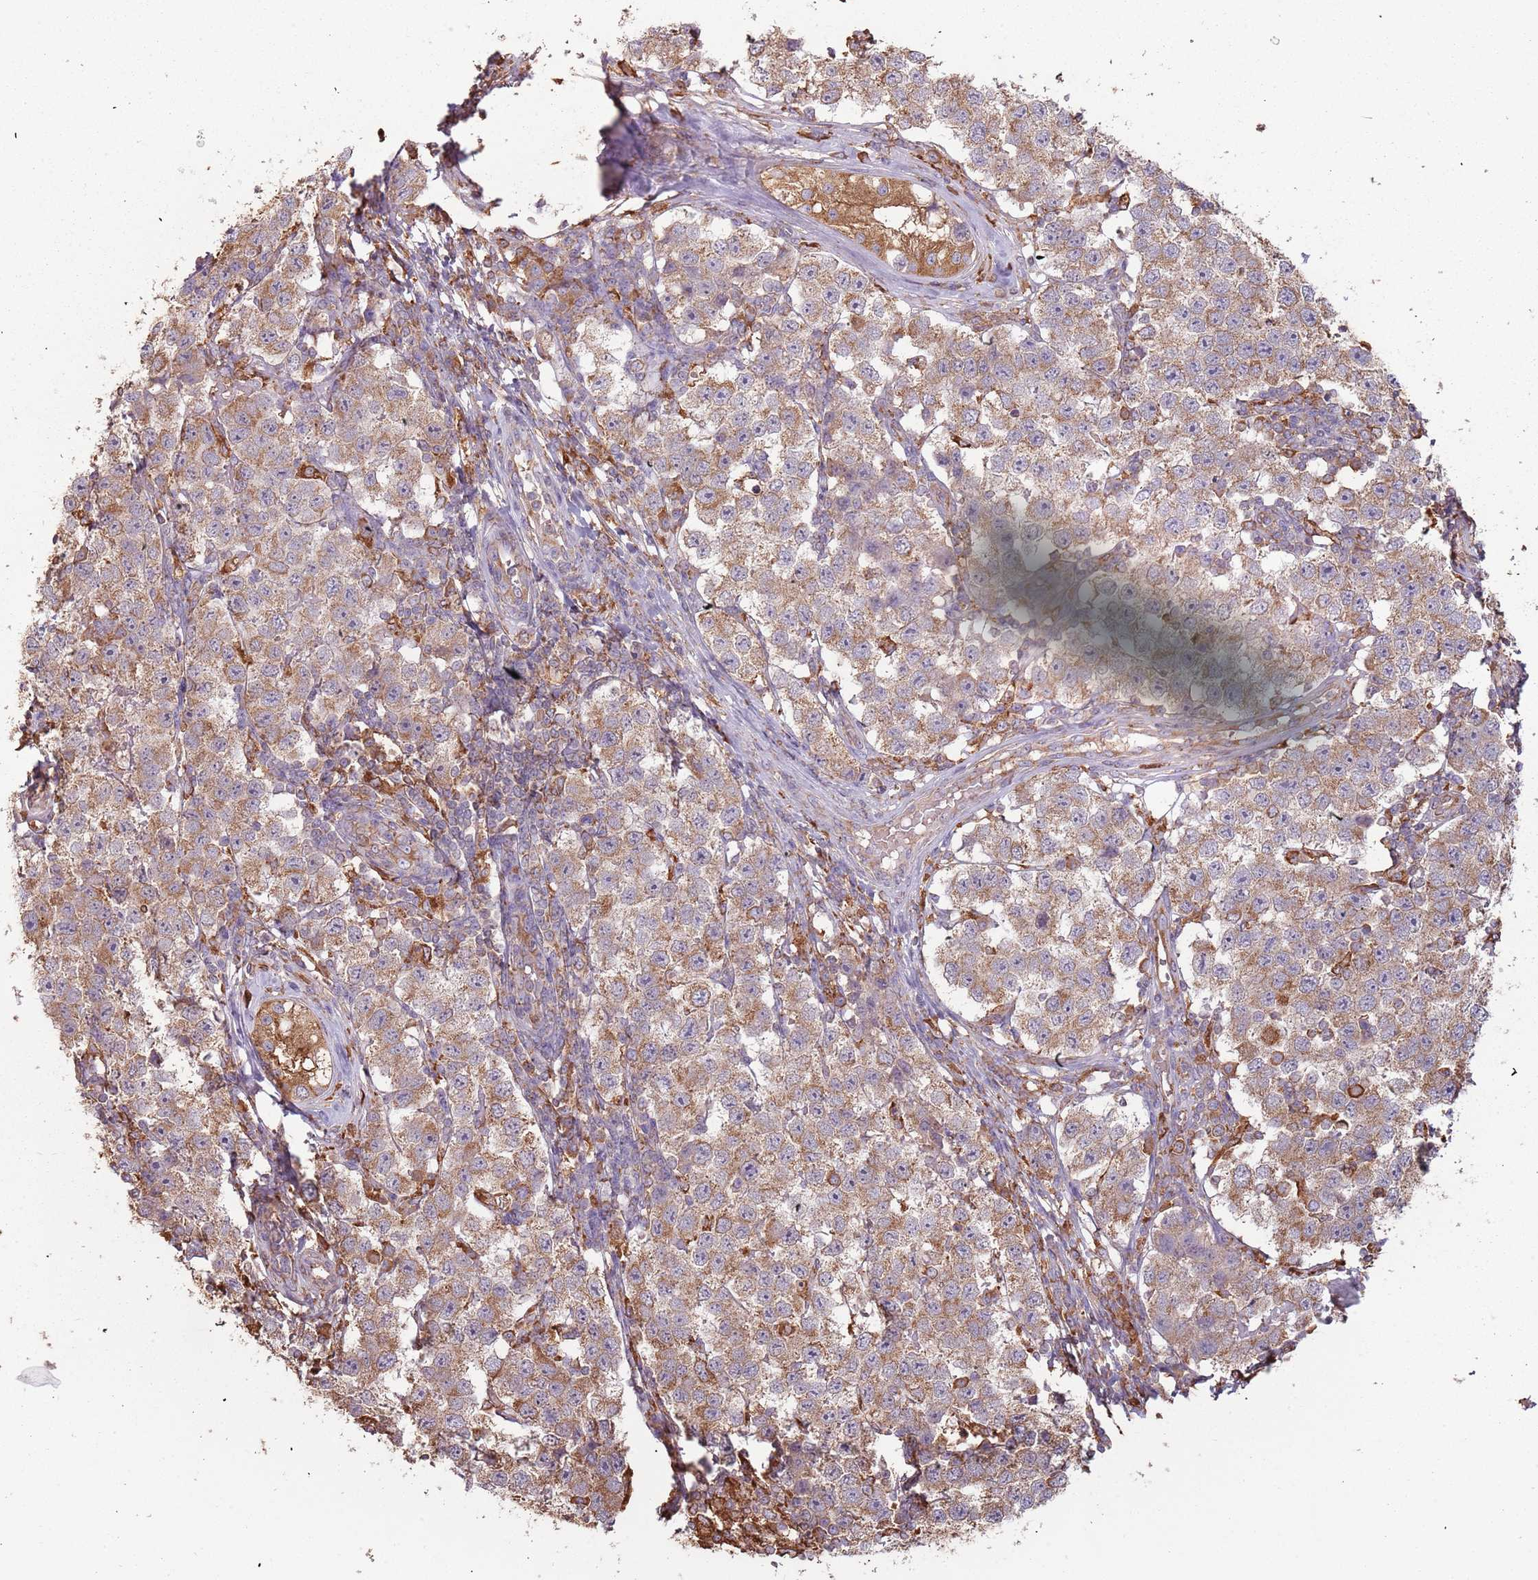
{"staining": {"intensity": "moderate", "quantity": ">75%", "location": "cytoplasmic/membranous"}, "tissue": "testis cancer", "cell_type": "Tumor cells", "image_type": "cancer", "snomed": [{"axis": "morphology", "description": "Seminoma, NOS"}, {"axis": "topography", "description": "Testis"}], "caption": "This is a micrograph of IHC staining of testis cancer (seminoma), which shows moderate positivity in the cytoplasmic/membranous of tumor cells.", "gene": "ATOSB", "patient": {"sex": "male", "age": 34}}